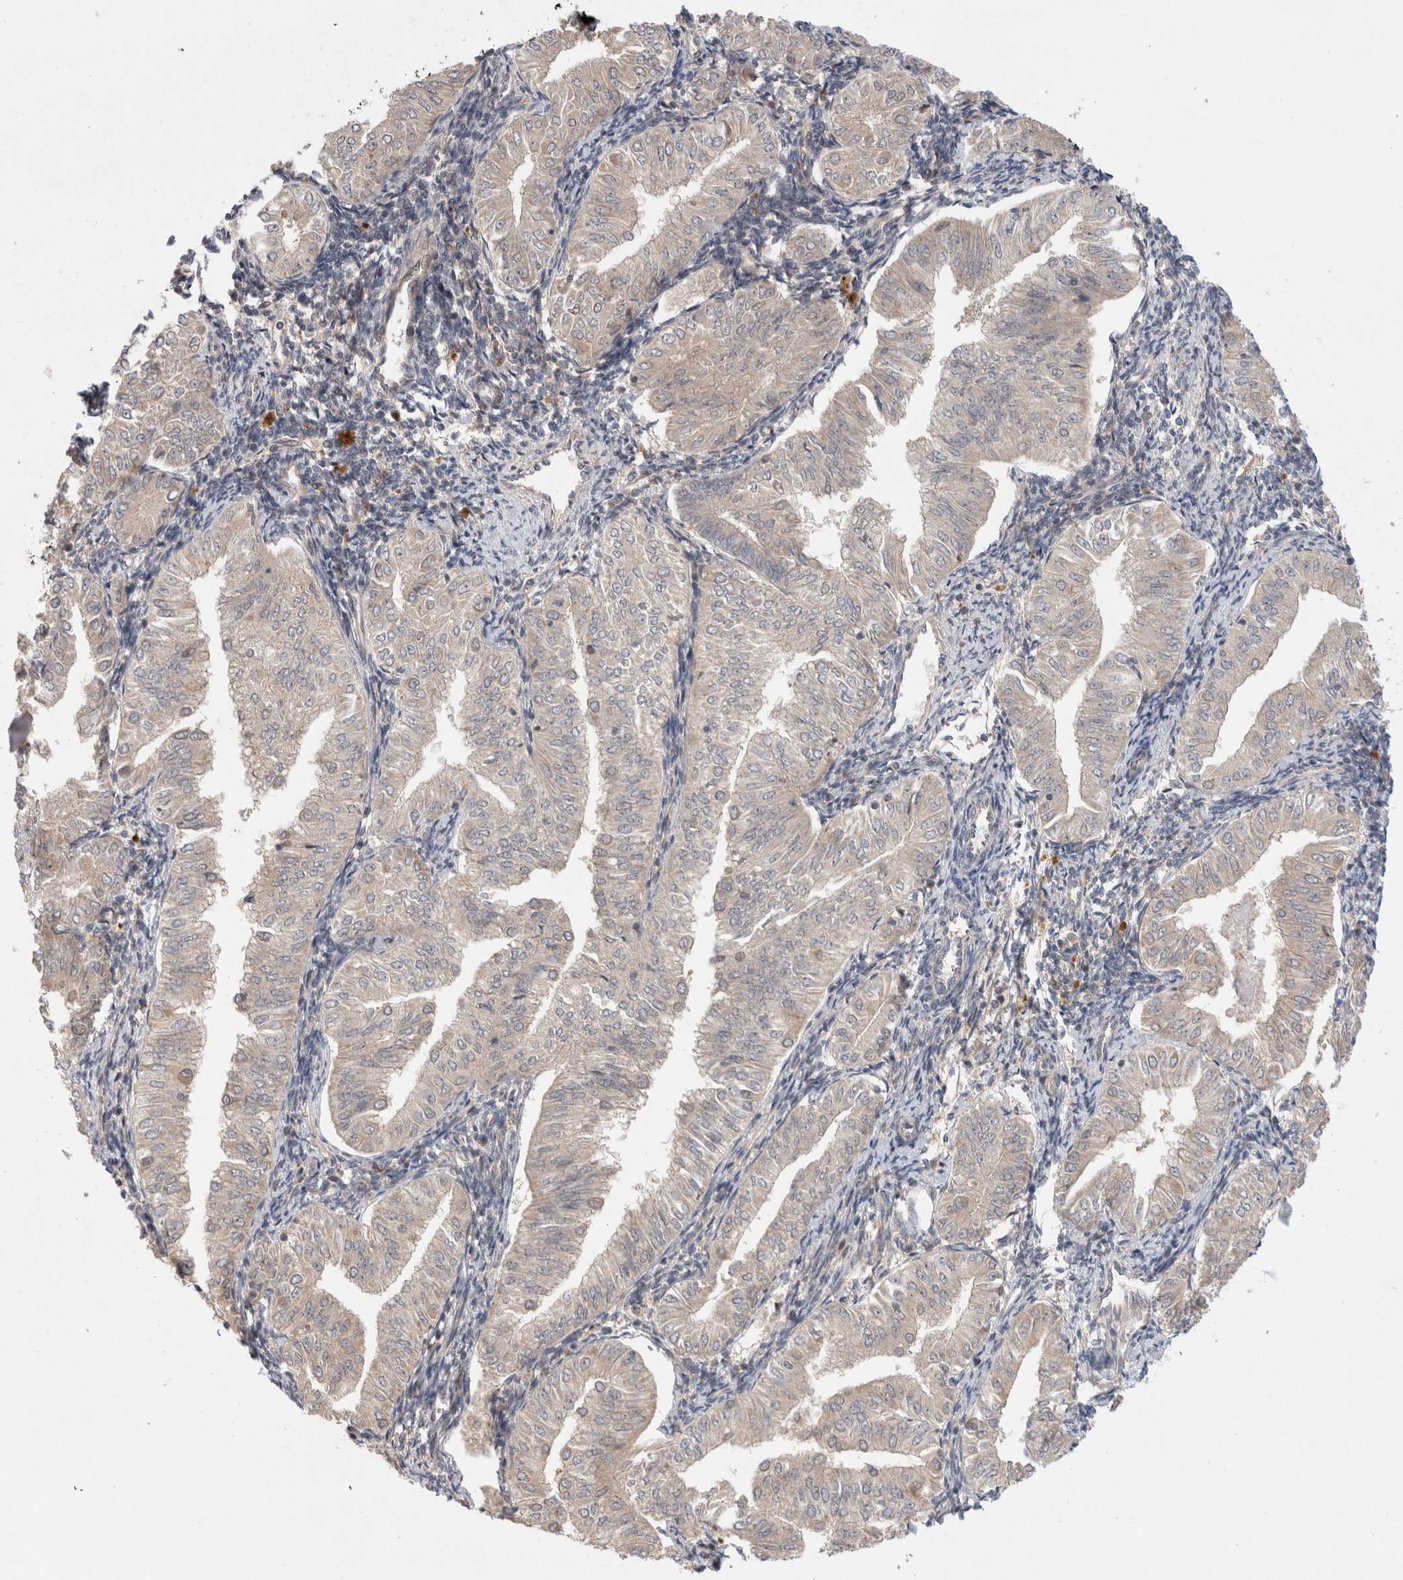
{"staining": {"intensity": "negative", "quantity": "none", "location": "none"}, "tissue": "endometrial cancer", "cell_type": "Tumor cells", "image_type": "cancer", "snomed": [{"axis": "morphology", "description": "Normal tissue, NOS"}, {"axis": "morphology", "description": "Adenocarcinoma, NOS"}, {"axis": "topography", "description": "Endometrium"}], "caption": "This histopathology image is of endometrial cancer stained with IHC to label a protein in brown with the nuclei are counter-stained blue. There is no staining in tumor cells.", "gene": "HTT", "patient": {"sex": "female", "age": 53}}